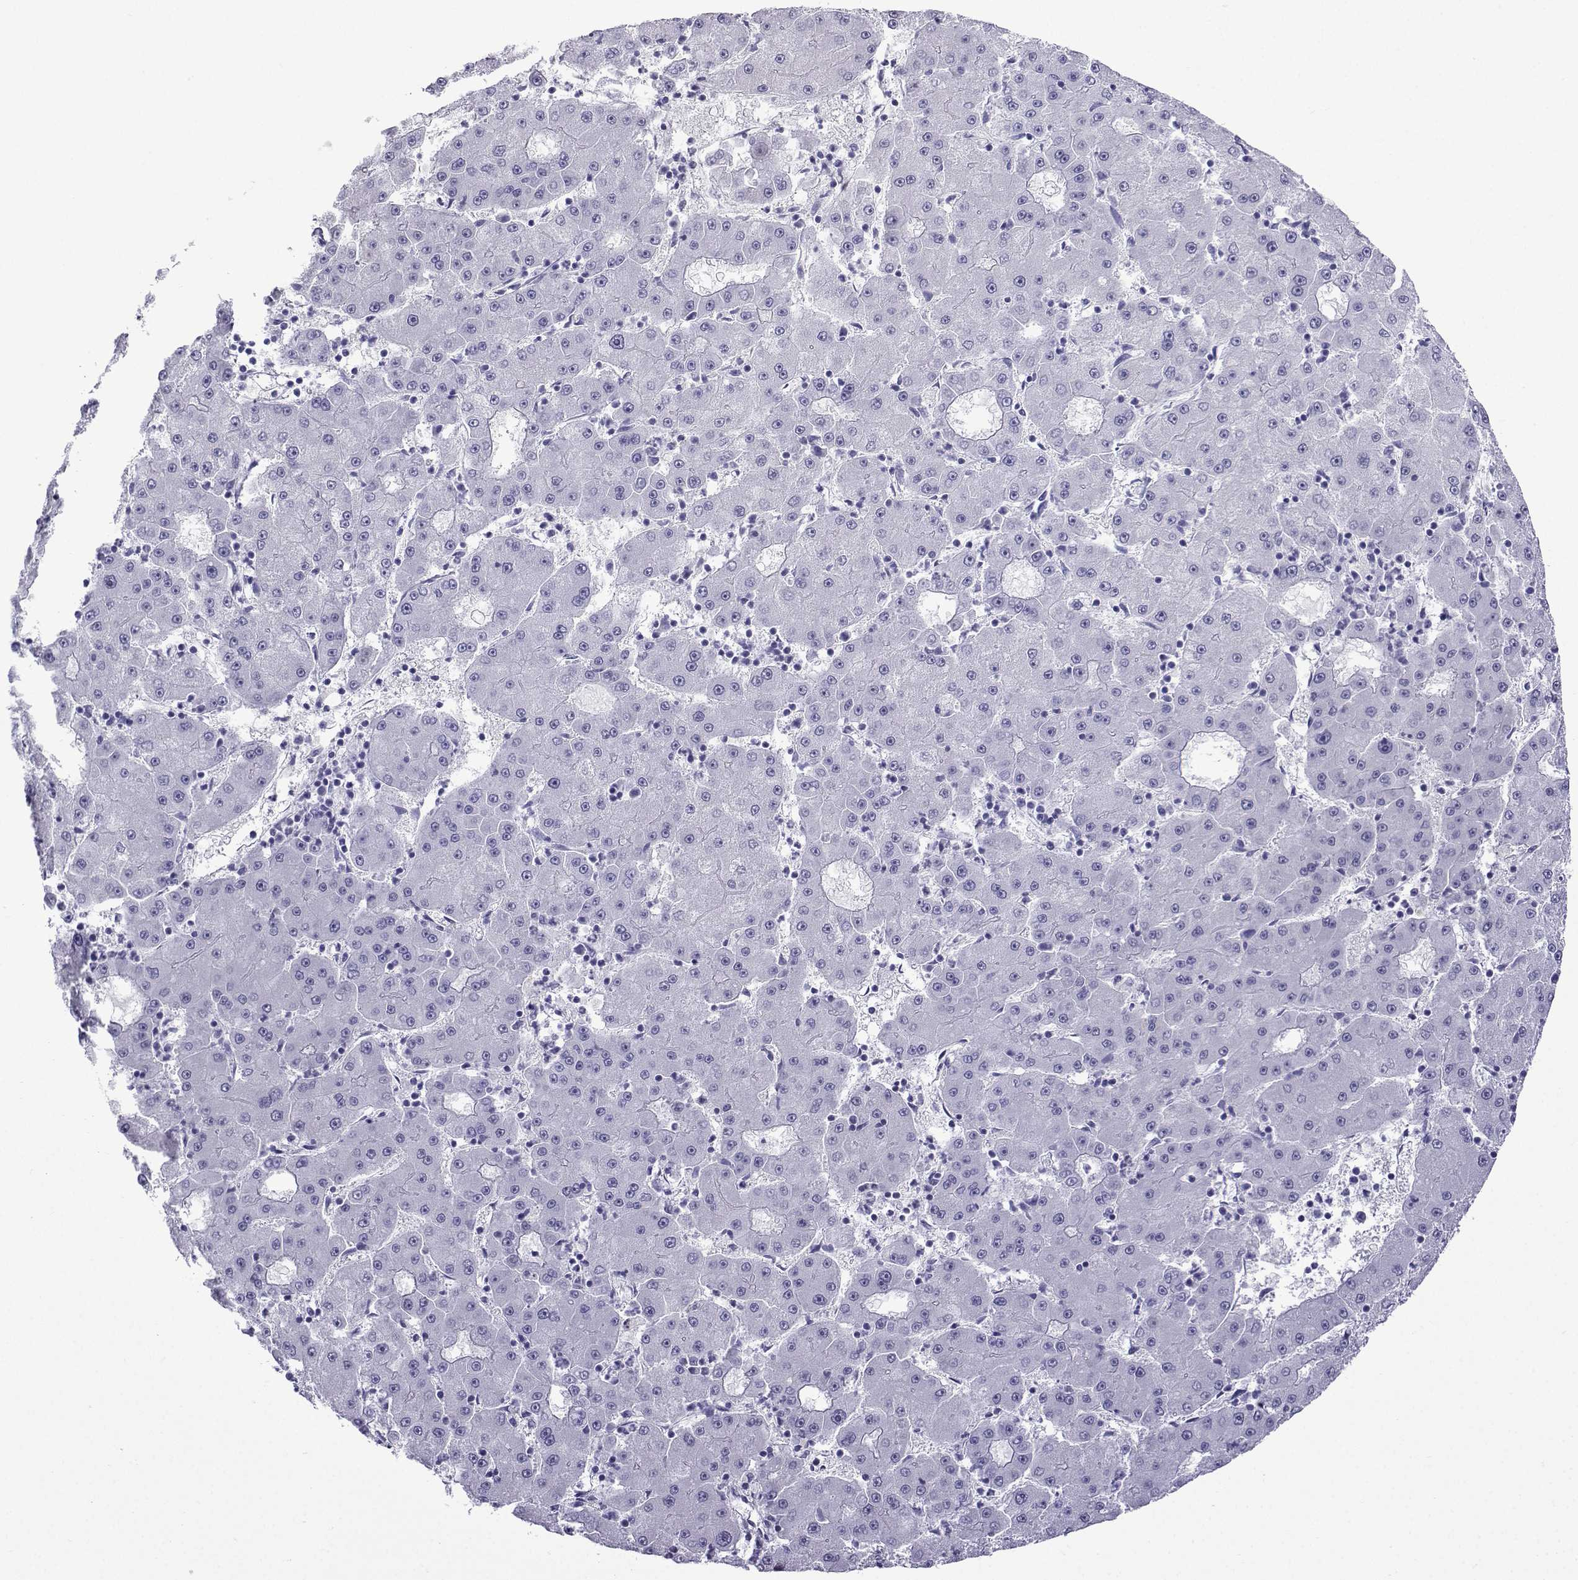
{"staining": {"intensity": "negative", "quantity": "none", "location": "none"}, "tissue": "liver cancer", "cell_type": "Tumor cells", "image_type": "cancer", "snomed": [{"axis": "morphology", "description": "Carcinoma, Hepatocellular, NOS"}, {"axis": "topography", "description": "Liver"}], "caption": "A high-resolution image shows immunohistochemistry staining of liver cancer (hepatocellular carcinoma), which shows no significant staining in tumor cells.", "gene": "KCNF1", "patient": {"sex": "male", "age": 73}}